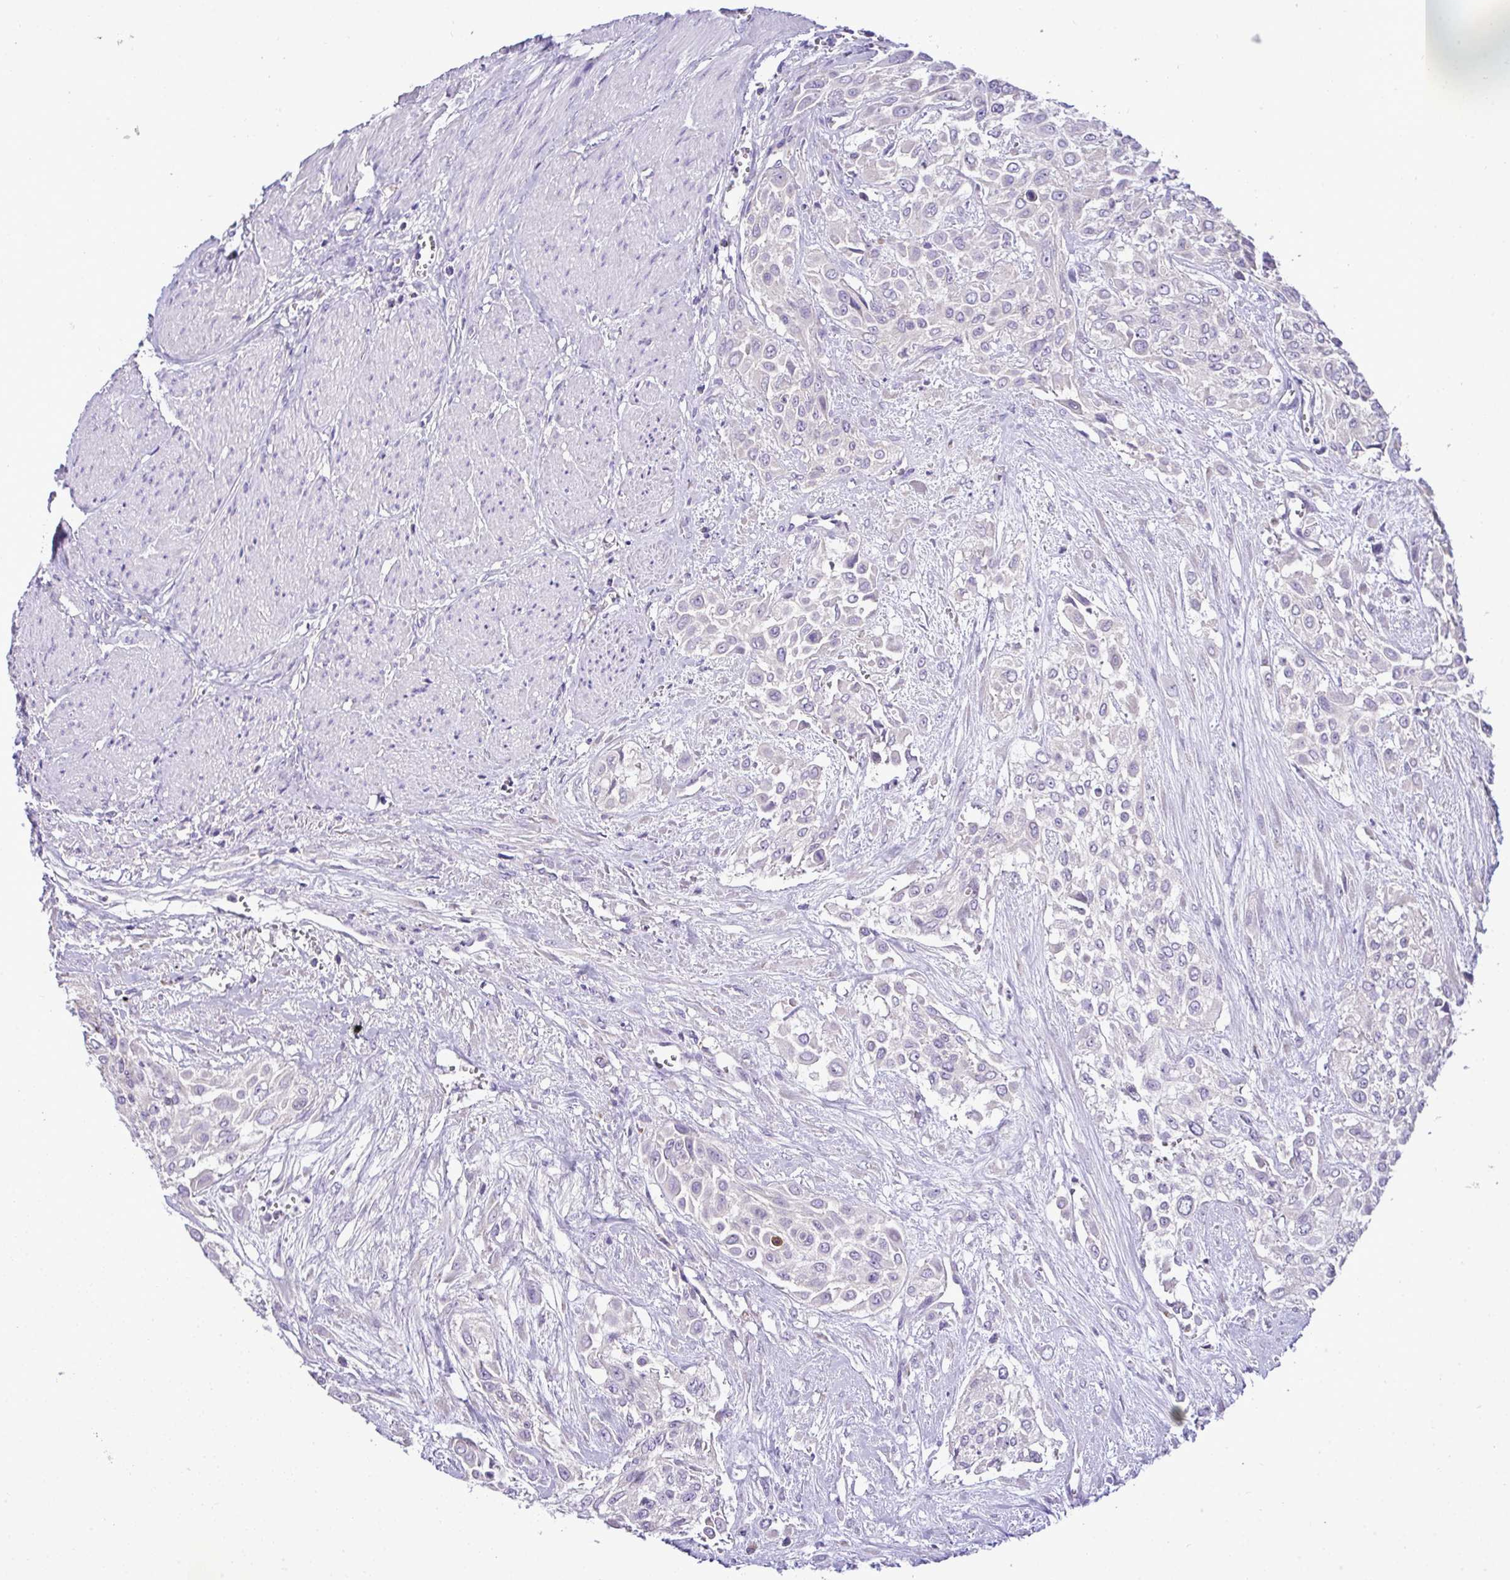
{"staining": {"intensity": "negative", "quantity": "none", "location": "none"}, "tissue": "urothelial cancer", "cell_type": "Tumor cells", "image_type": "cancer", "snomed": [{"axis": "morphology", "description": "Urothelial carcinoma, High grade"}, {"axis": "topography", "description": "Urinary bladder"}], "caption": "Tumor cells are negative for brown protein staining in high-grade urothelial carcinoma.", "gene": "ST8SIA2", "patient": {"sex": "male", "age": 57}}